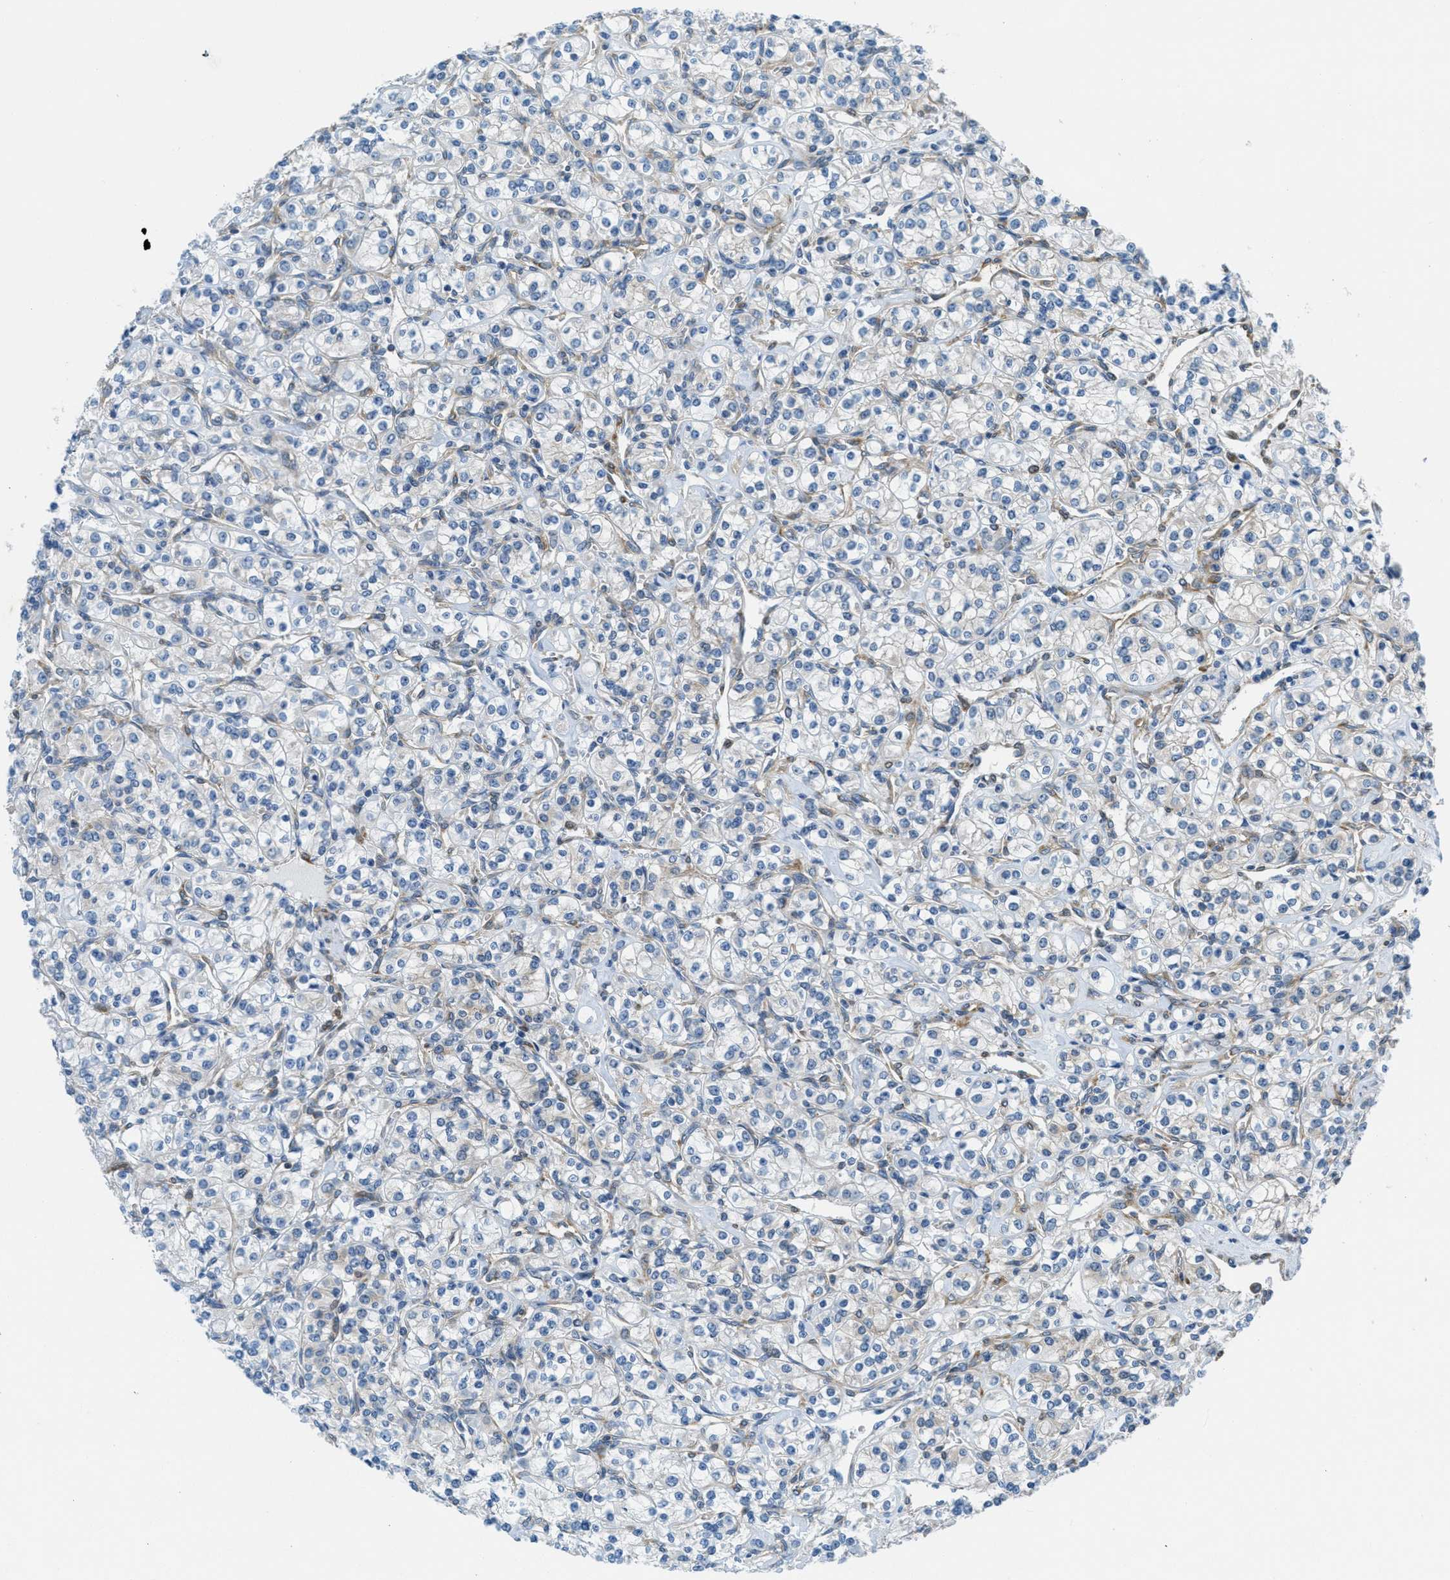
{"staining": {"intensity": "negative", "quantity": "none", "location": "none"}, "tissue": "renal cancer", "cell_type": "Tumor cells", "image_type": "cancer", "snomed": [{"axis": "morphology", "description": "Adenocarcinoma, NOS"}, {"axis": "topography", "description": "Kidney"}], "caption": "Human adenocarcinoma (renal) stained for a protein using IHC exhibits no expression in tumor cells.", "gene": "MAPRE2", "patient": {"sex": "male", "age": 77}}